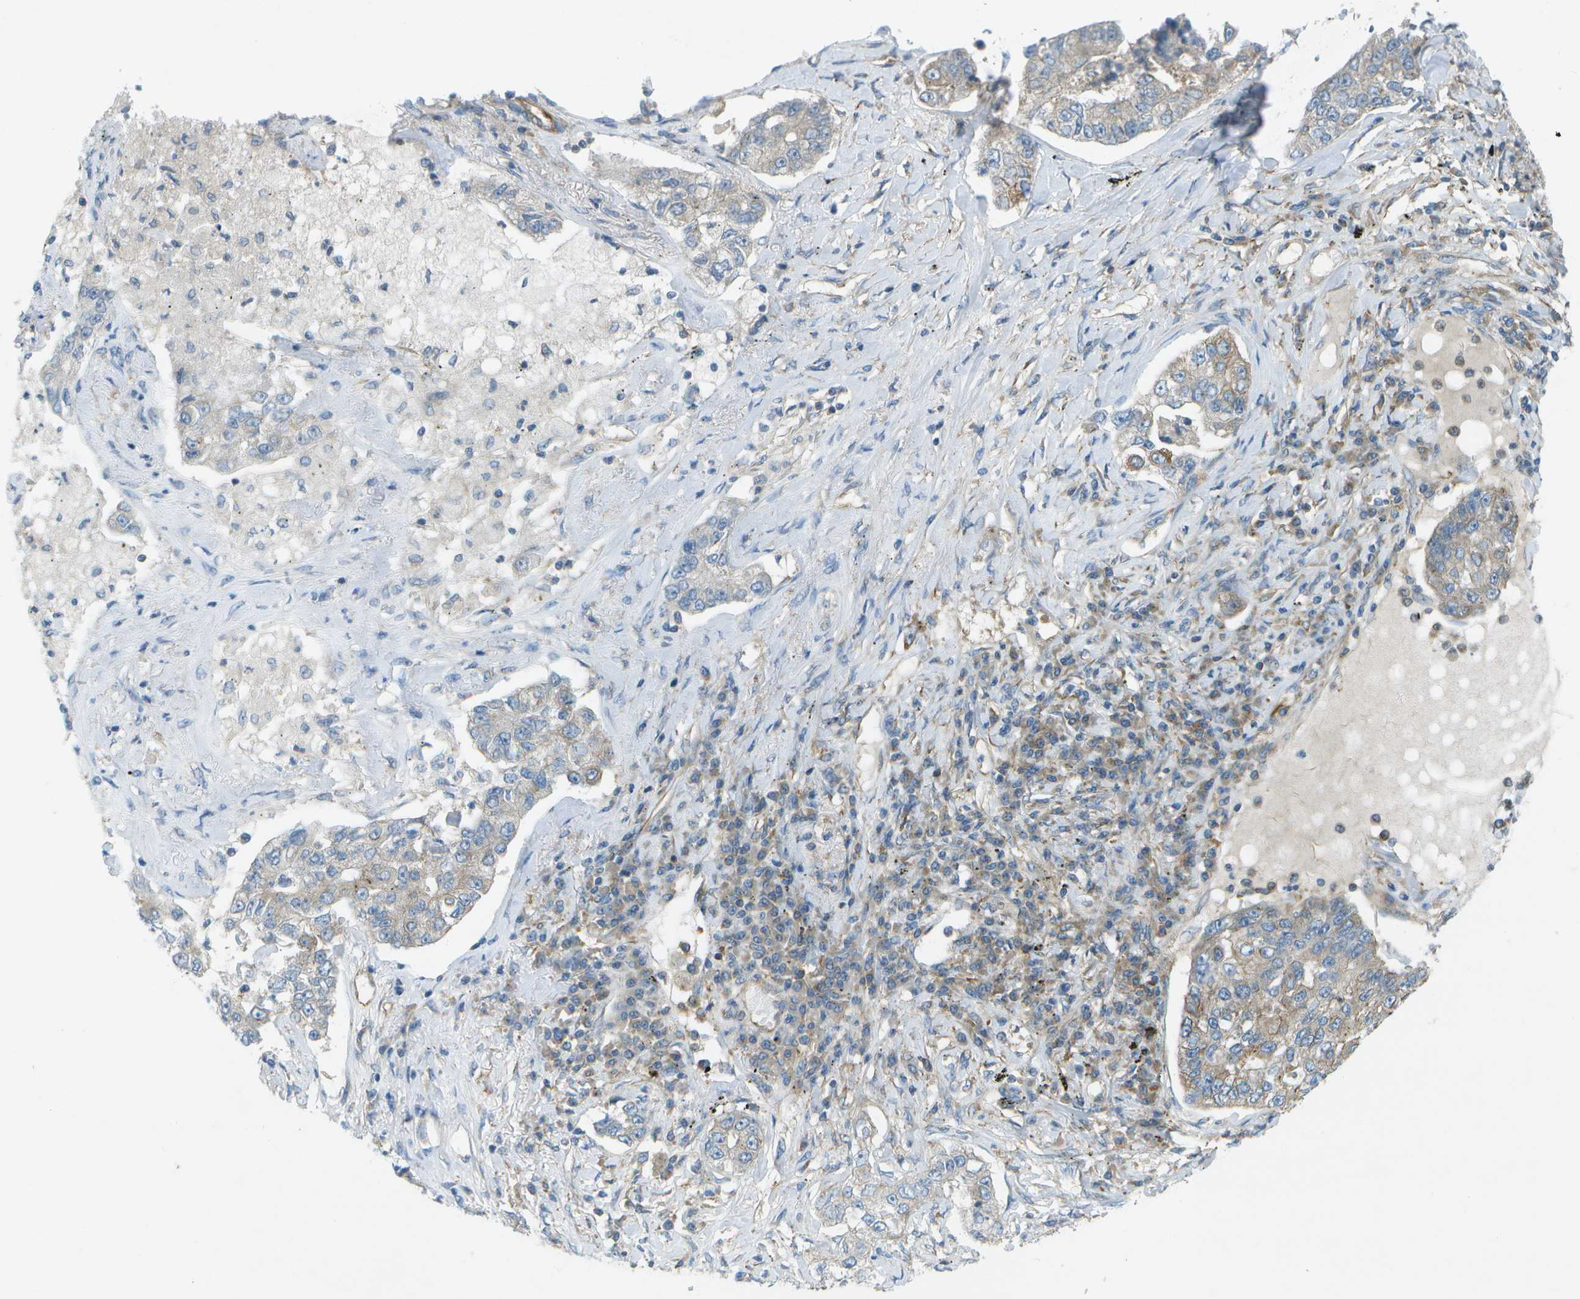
{"staining": {"intensity": "weak", "quantity": "<25%", "location": "cytoplasmic/membranous"}, "tissue": "lung cancer", "cell_type": "Tumor cells", "image_type": "cancer", "snomed": [{"axis": "morphology", "description": "Adenocarcinoma, NOS"}, {"axis": "topography", "description": "Lung"}], "caption": "Protein analysis of adenocarcinoma (lung) displays no significant expression in tumor cells.", "gene": "WNK2", "patient": {"sex": "male", "age": 49}}